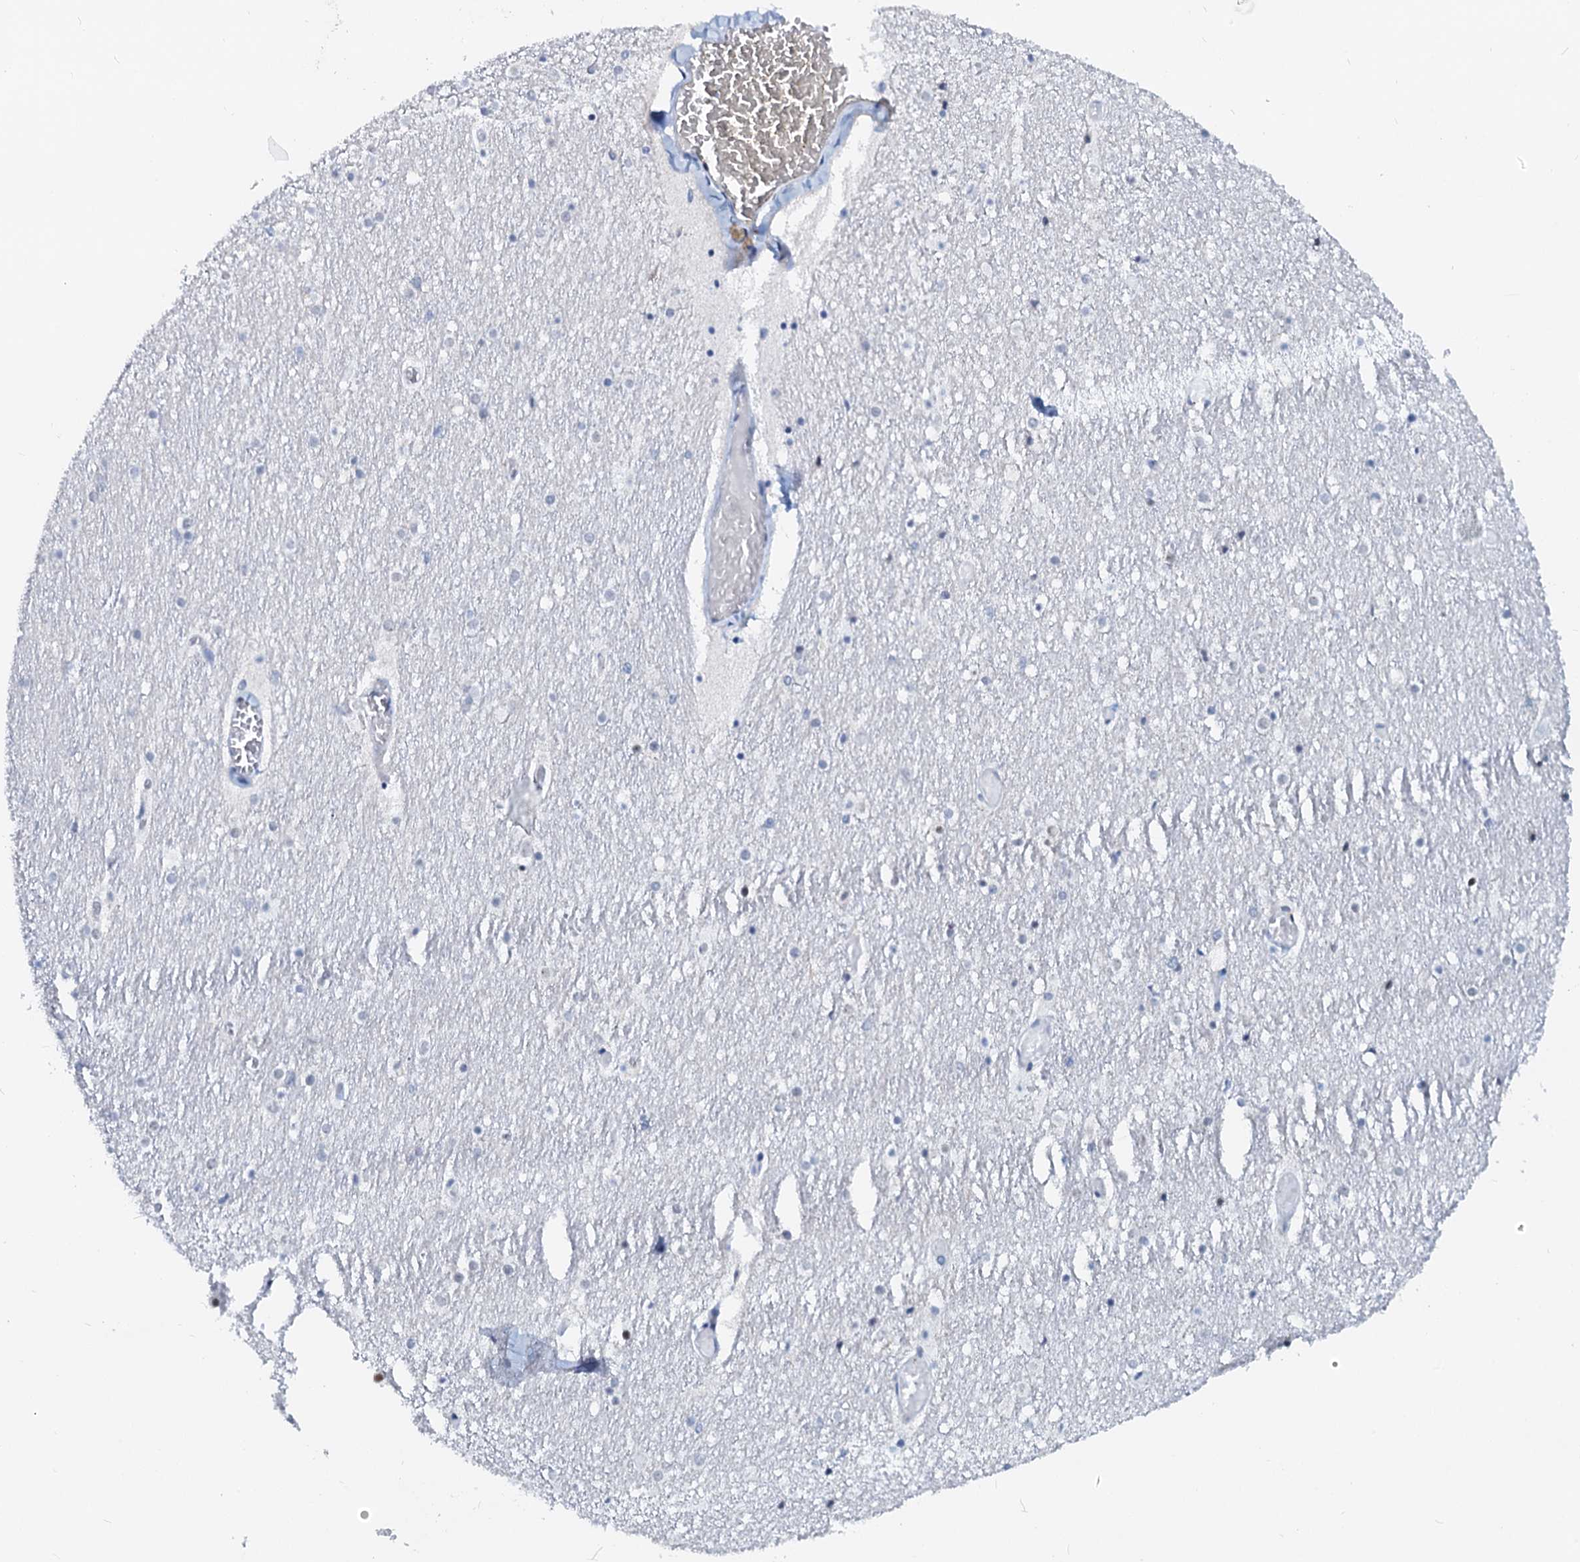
{"staining": {"intensity": "negative", "quantity": "none", "location": "none"}, "tissue": "cerebellum", "cell_type": "Cells in granular layer", "image_type": "normal", "snomed": [{"axis": "morphology", "description": "Normal tissue, NOS"}, {"axis": "topography", "description": "Cerebellum"}], "caption": "DAB immunohistochemical staining of benign cerebellum exhibits no significant positivity in cells in granular layer.", "gene": "PTGES3", "patient": {"sex": "female", "age": 28}}